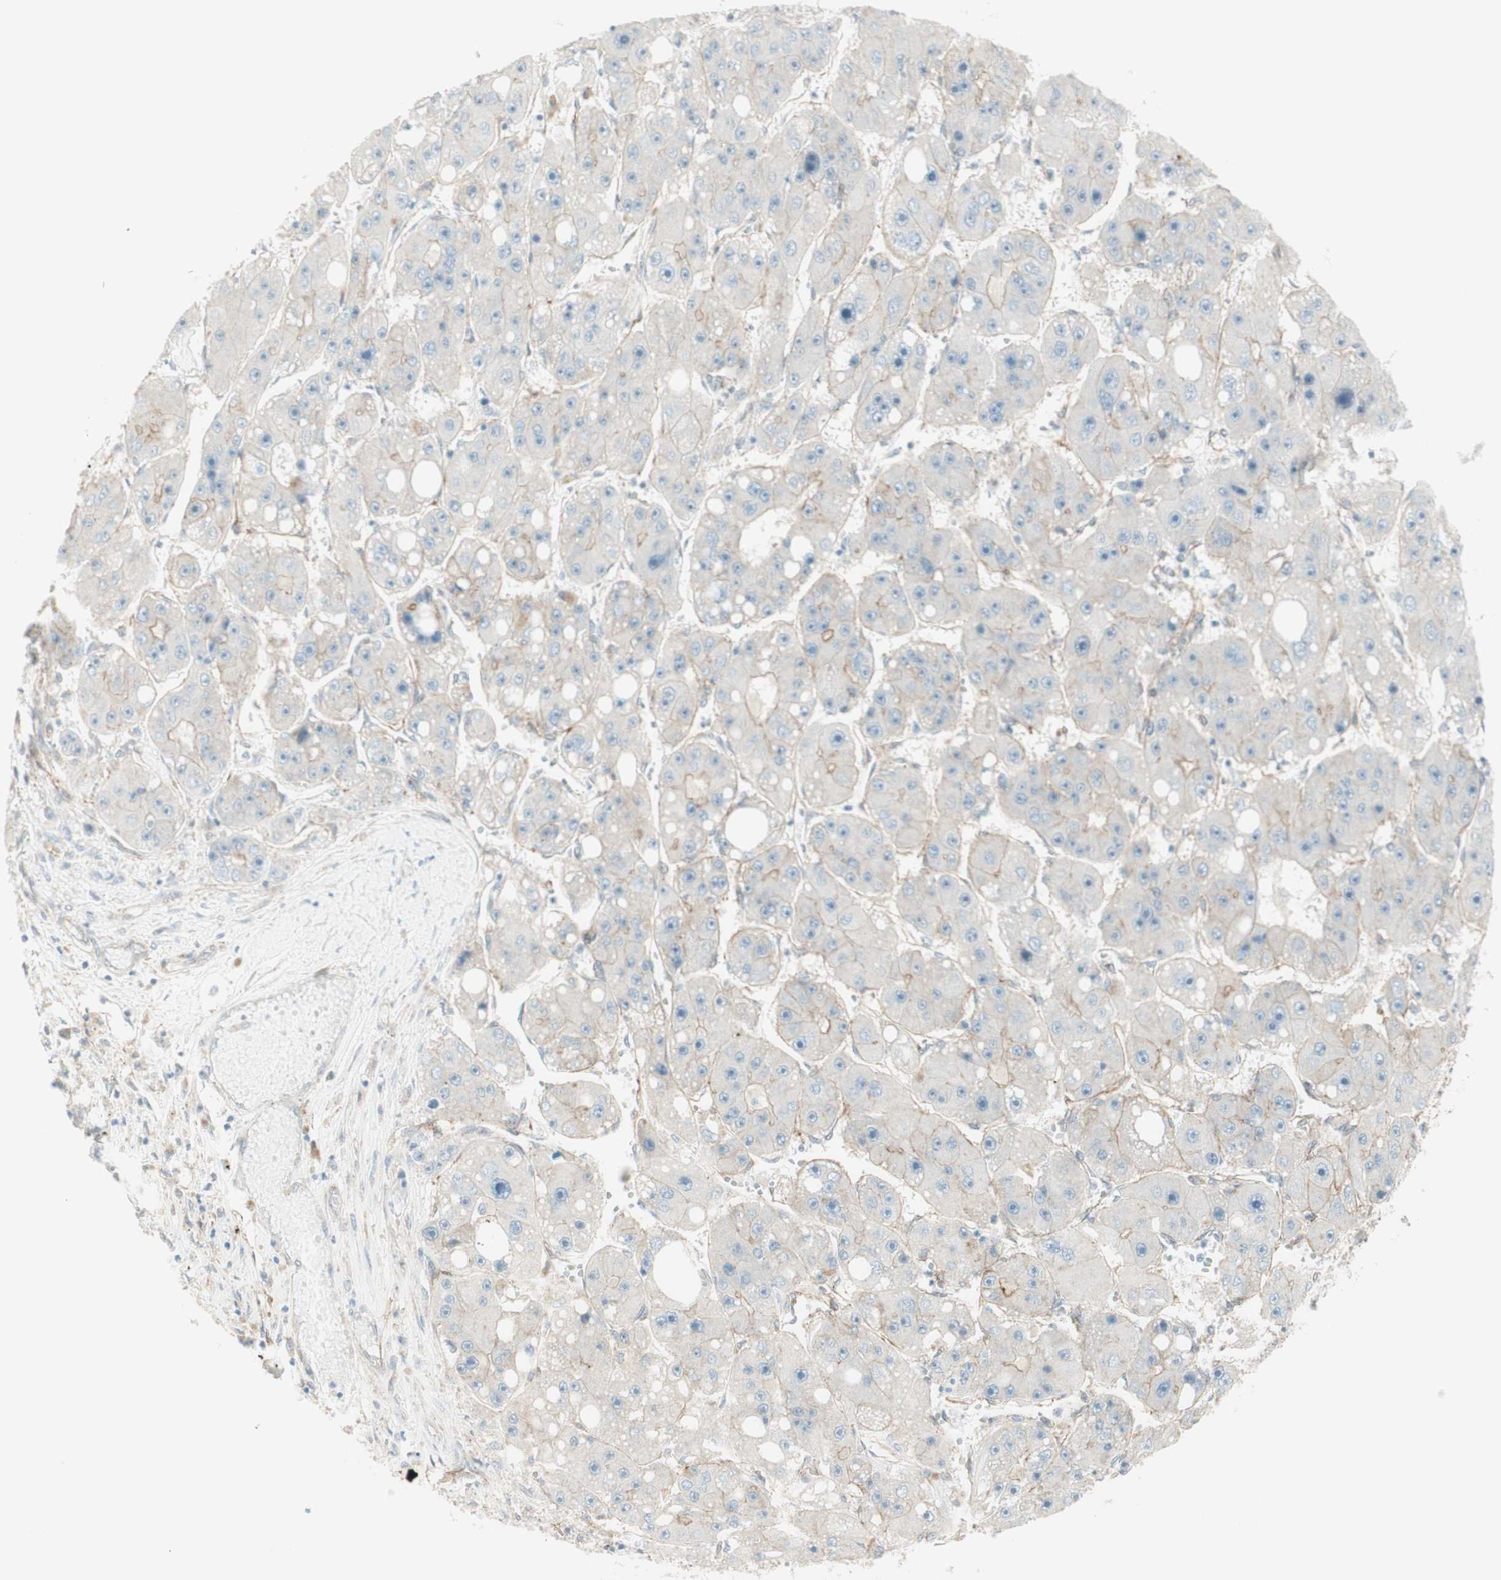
{"staining": {"intensity": "weak", "quantity": ">75%", "location": "cytoplasmic/membranous"}, "tissue": "liver cancer", "cell_type": "Tumor cells", "image_type": "cancer", "snomed": [{"axis": "morphology", "description": "Carcinoma, Hepatocellular, NOS"}, {"axis": "topography", "description": "Liver"}], "caption": "DAB (3,3'-diaminobenzidine) immunohistochemical staining of human liver cancer (hepatocellular carcinoma) demonstrates weak cytoplasmic/membranous protein expression in about >75% of tumor cells.", "gene": "MYO6", "patient": {"sex": "female", "age": 61}}